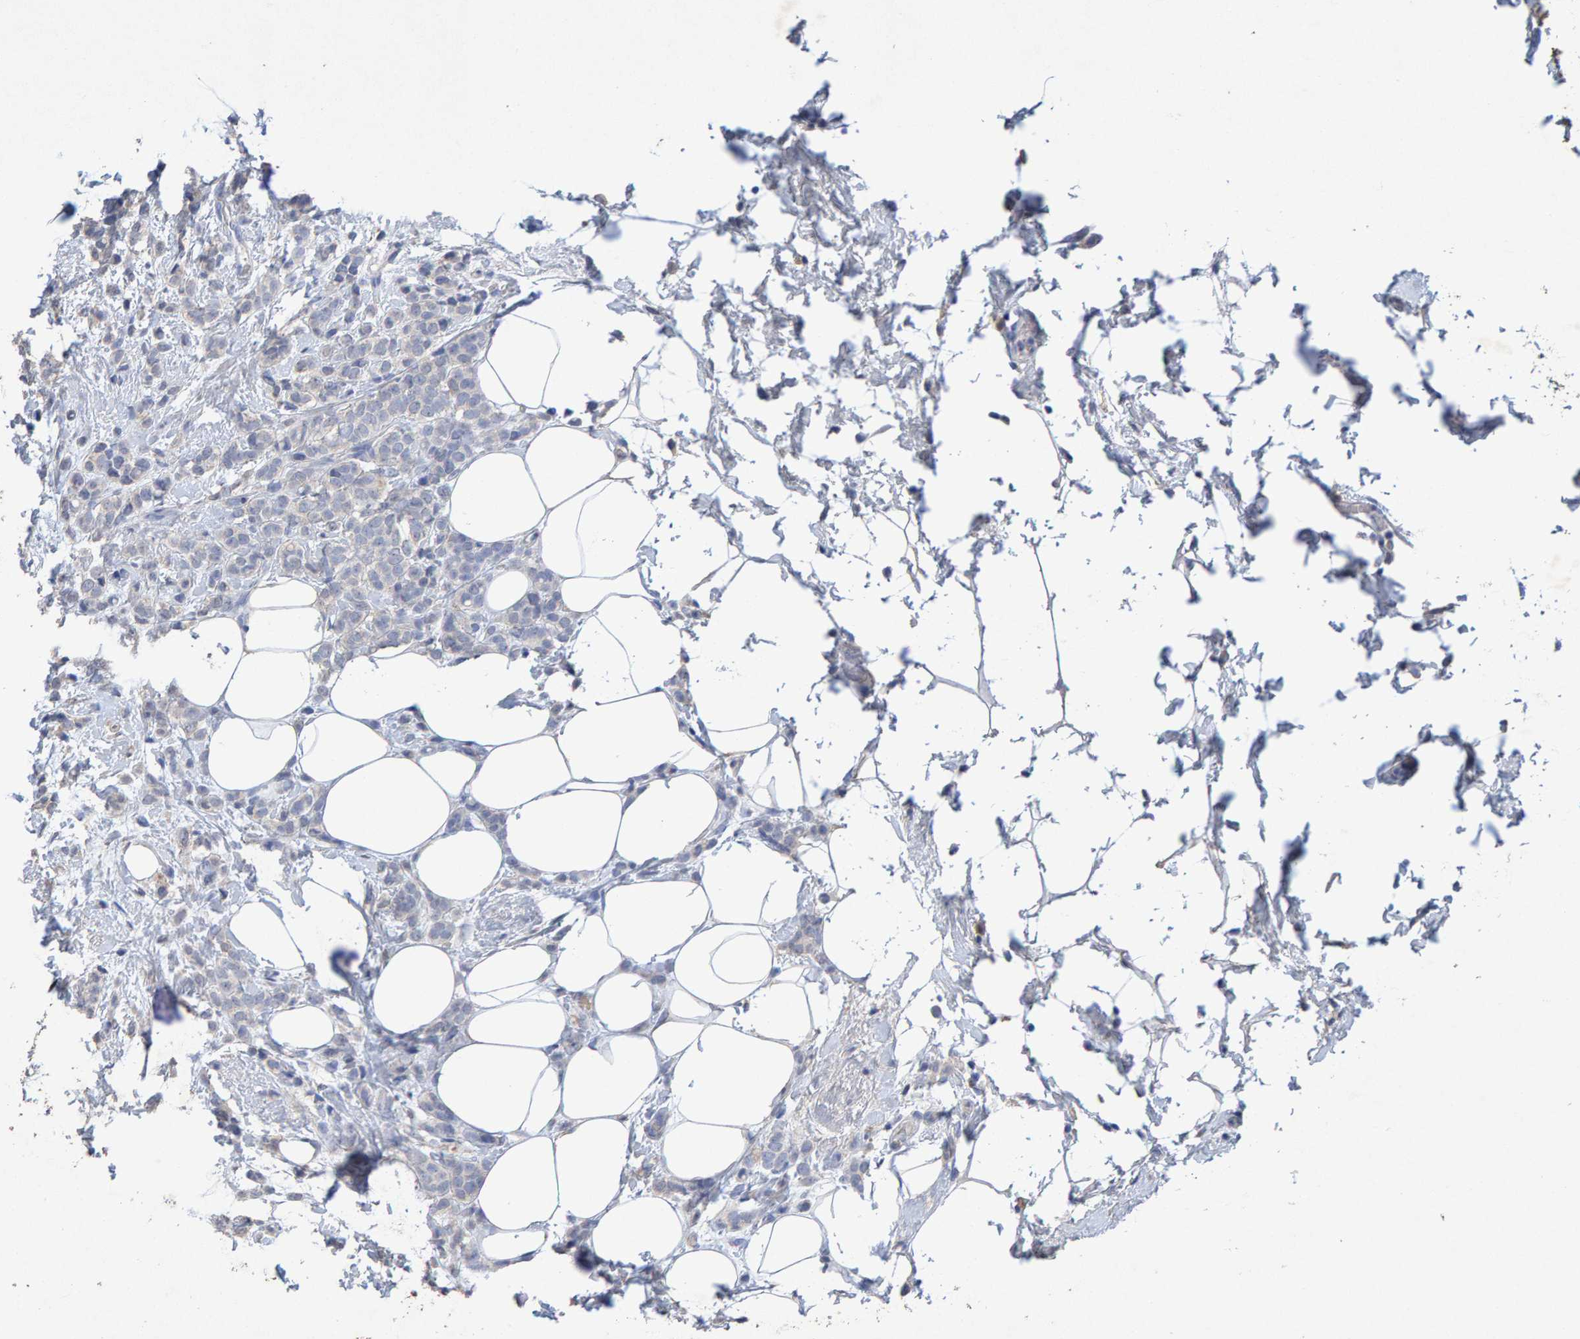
{"staining": {"intensity": "negative", "quantity": "none", "location": "none"}, "tissue": "breast cancer", "cell_type": "Tumor cells", "image_type": "cancer", "snomed": [{"axis": "morphology", "description": "Lobular carcinoma"}, {"axis": "topography", "description": "Breast"}], "caption": "This is an IHC micrograph of lobular carcinoma (breast). There is no expression in tumor cells.", "gene": "CTH", "patient": {"sex": "female", "age": 50}}